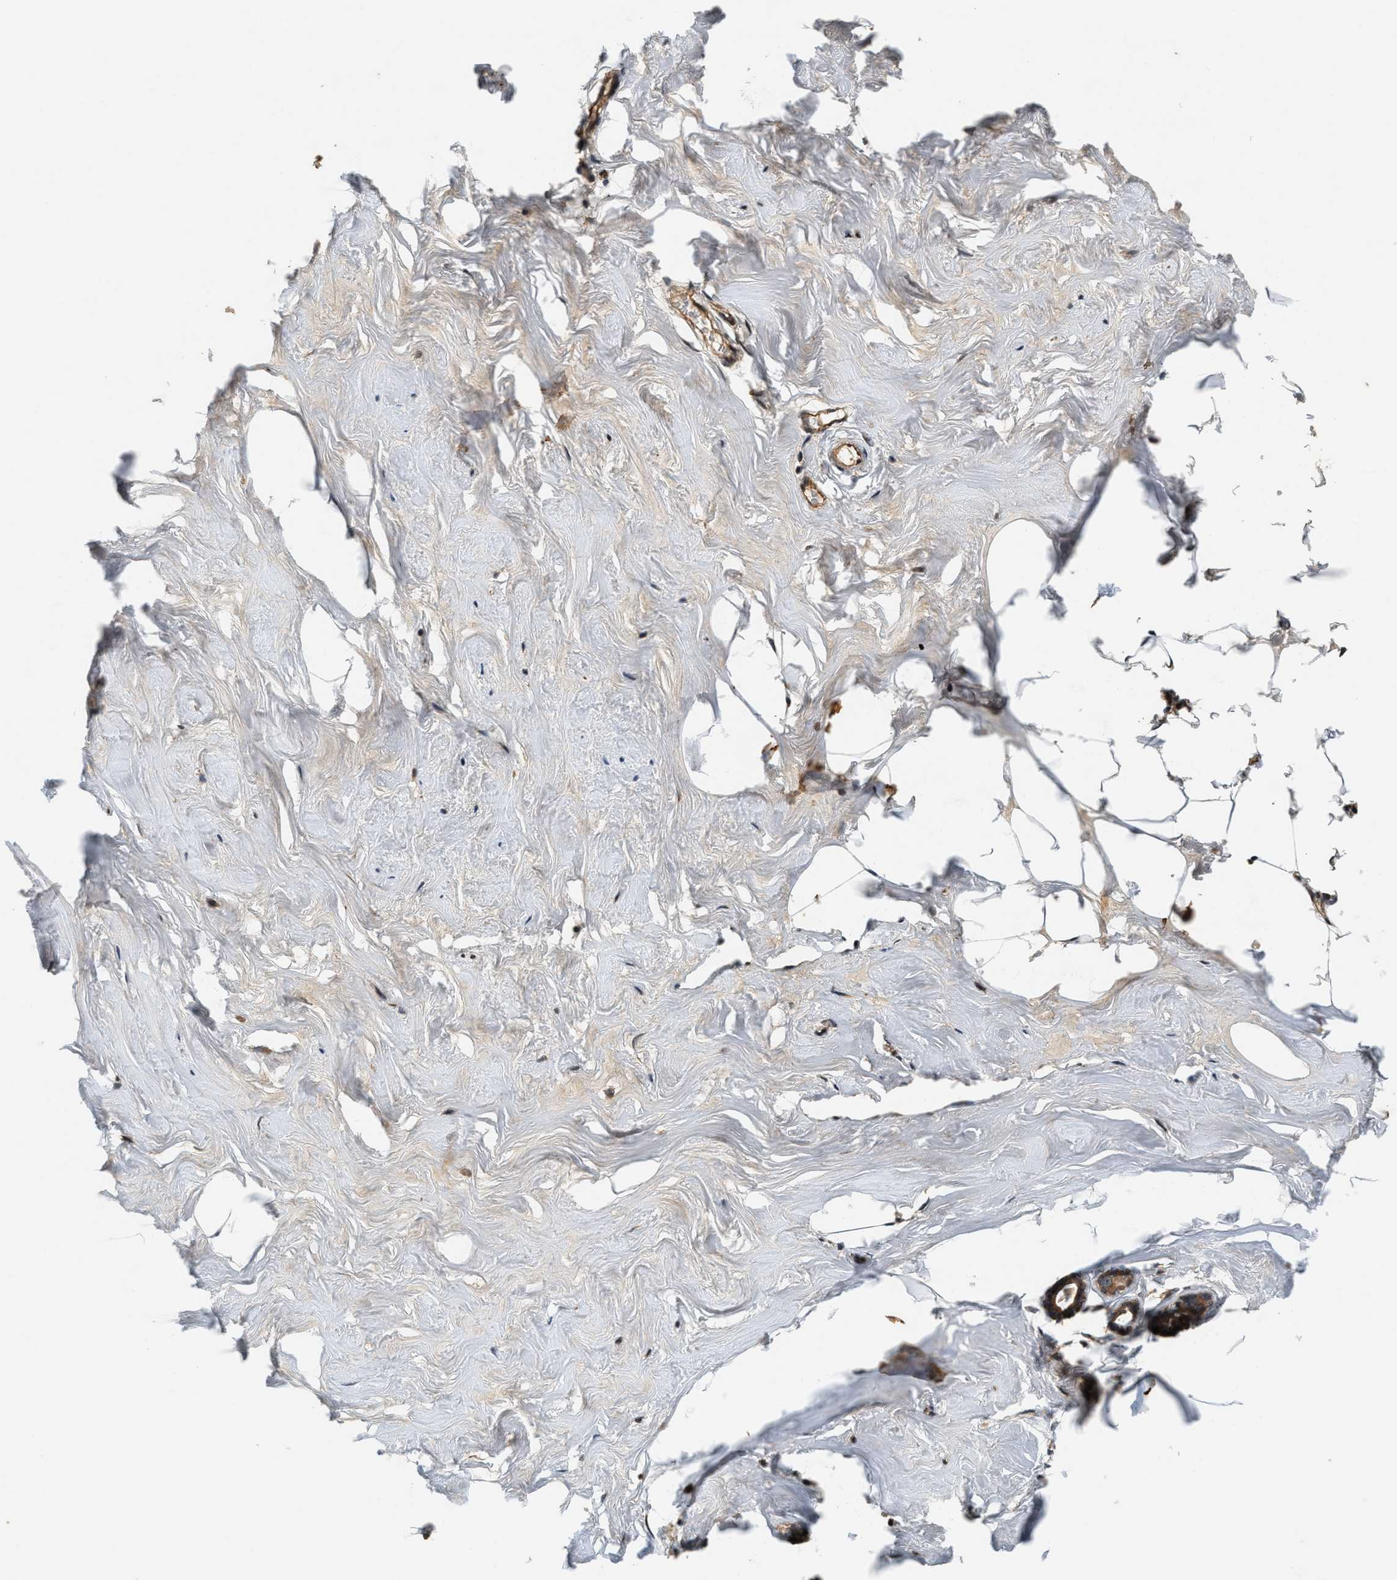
{"staining": {"intensity": "moderate", "quantity": ">75%", "location": "cytoplasmic/membranous"}, "tissue": "adipose tissue", "cell_type": "Adipocytes", "image_type": "normal", "snomed": [{"axis": "morphology", "description": "Normal tissue, NOS"}, {"axis": "morphology", "description": "Fibrosis, NOS"}, {"axis": "topography", "description": "Breast"}, {"axis": "topography", "description": "Adipose tissue"}], "caption": "A photomicrograph of human adipose tissue stained for a protein displays moderate cytoplasmic/membranous brown staining in adipocytes. The protein is shown in brown color, while the nuclei are stained blue.", "gene": "SAMD9", "patient": {"sex": "female", "age": 39}}